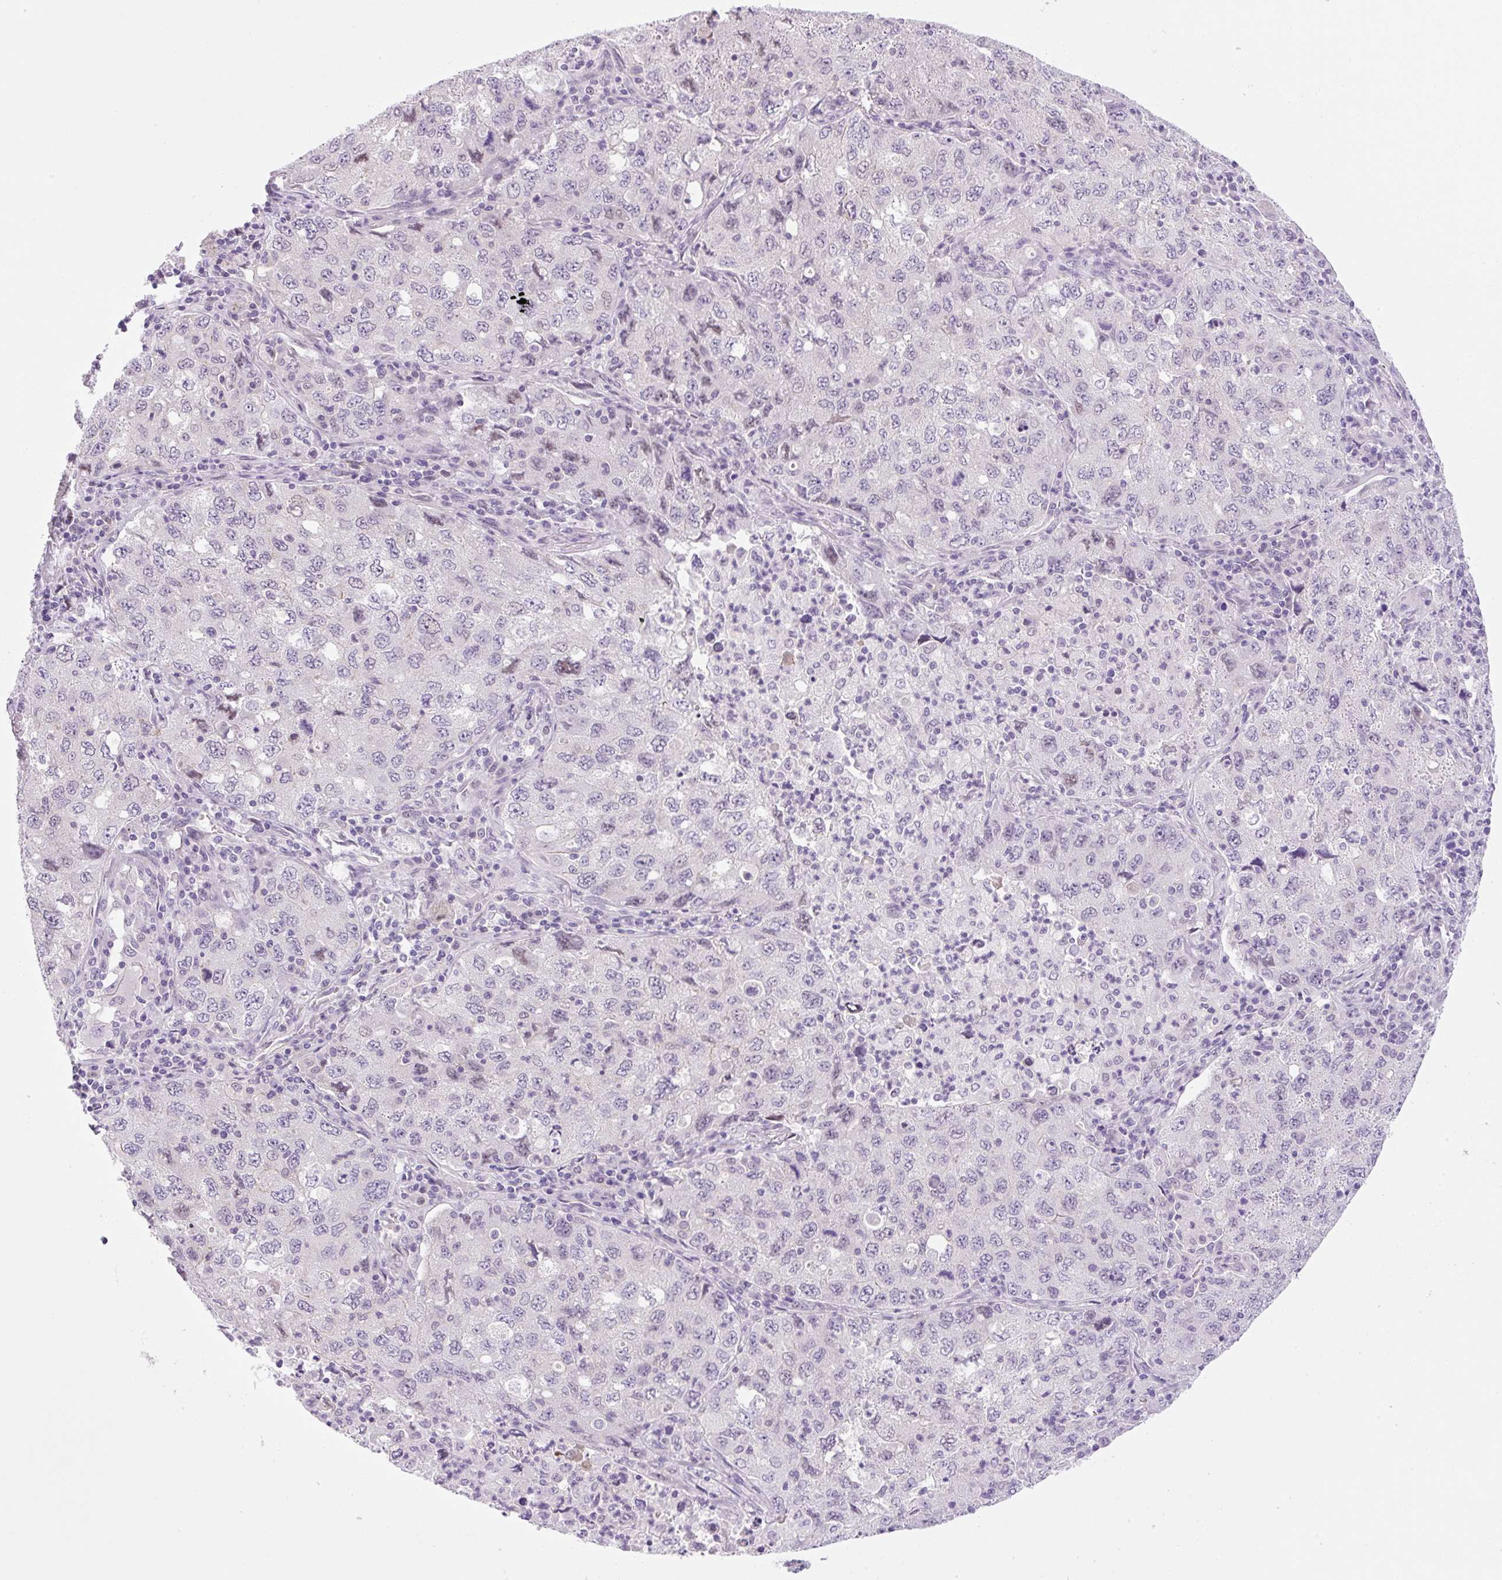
{"staining": {"intensity": "negative", "quantity": "none", "location": "none"}, "tissue": "lung cancer", "cell_type": "Tumor cells", "image_type": "cancer", "snomed": [{"axis": "morphology", "description": "Adenocarcinoma, NOS"}, {"axis": "topography", "description": "Lung"}], "caption": "Tumor cells are negative for brown protein staining in adenocarcinoma (lung).", "gene": "SYNE3", "patient": {"sex": "female", "age": 57}}